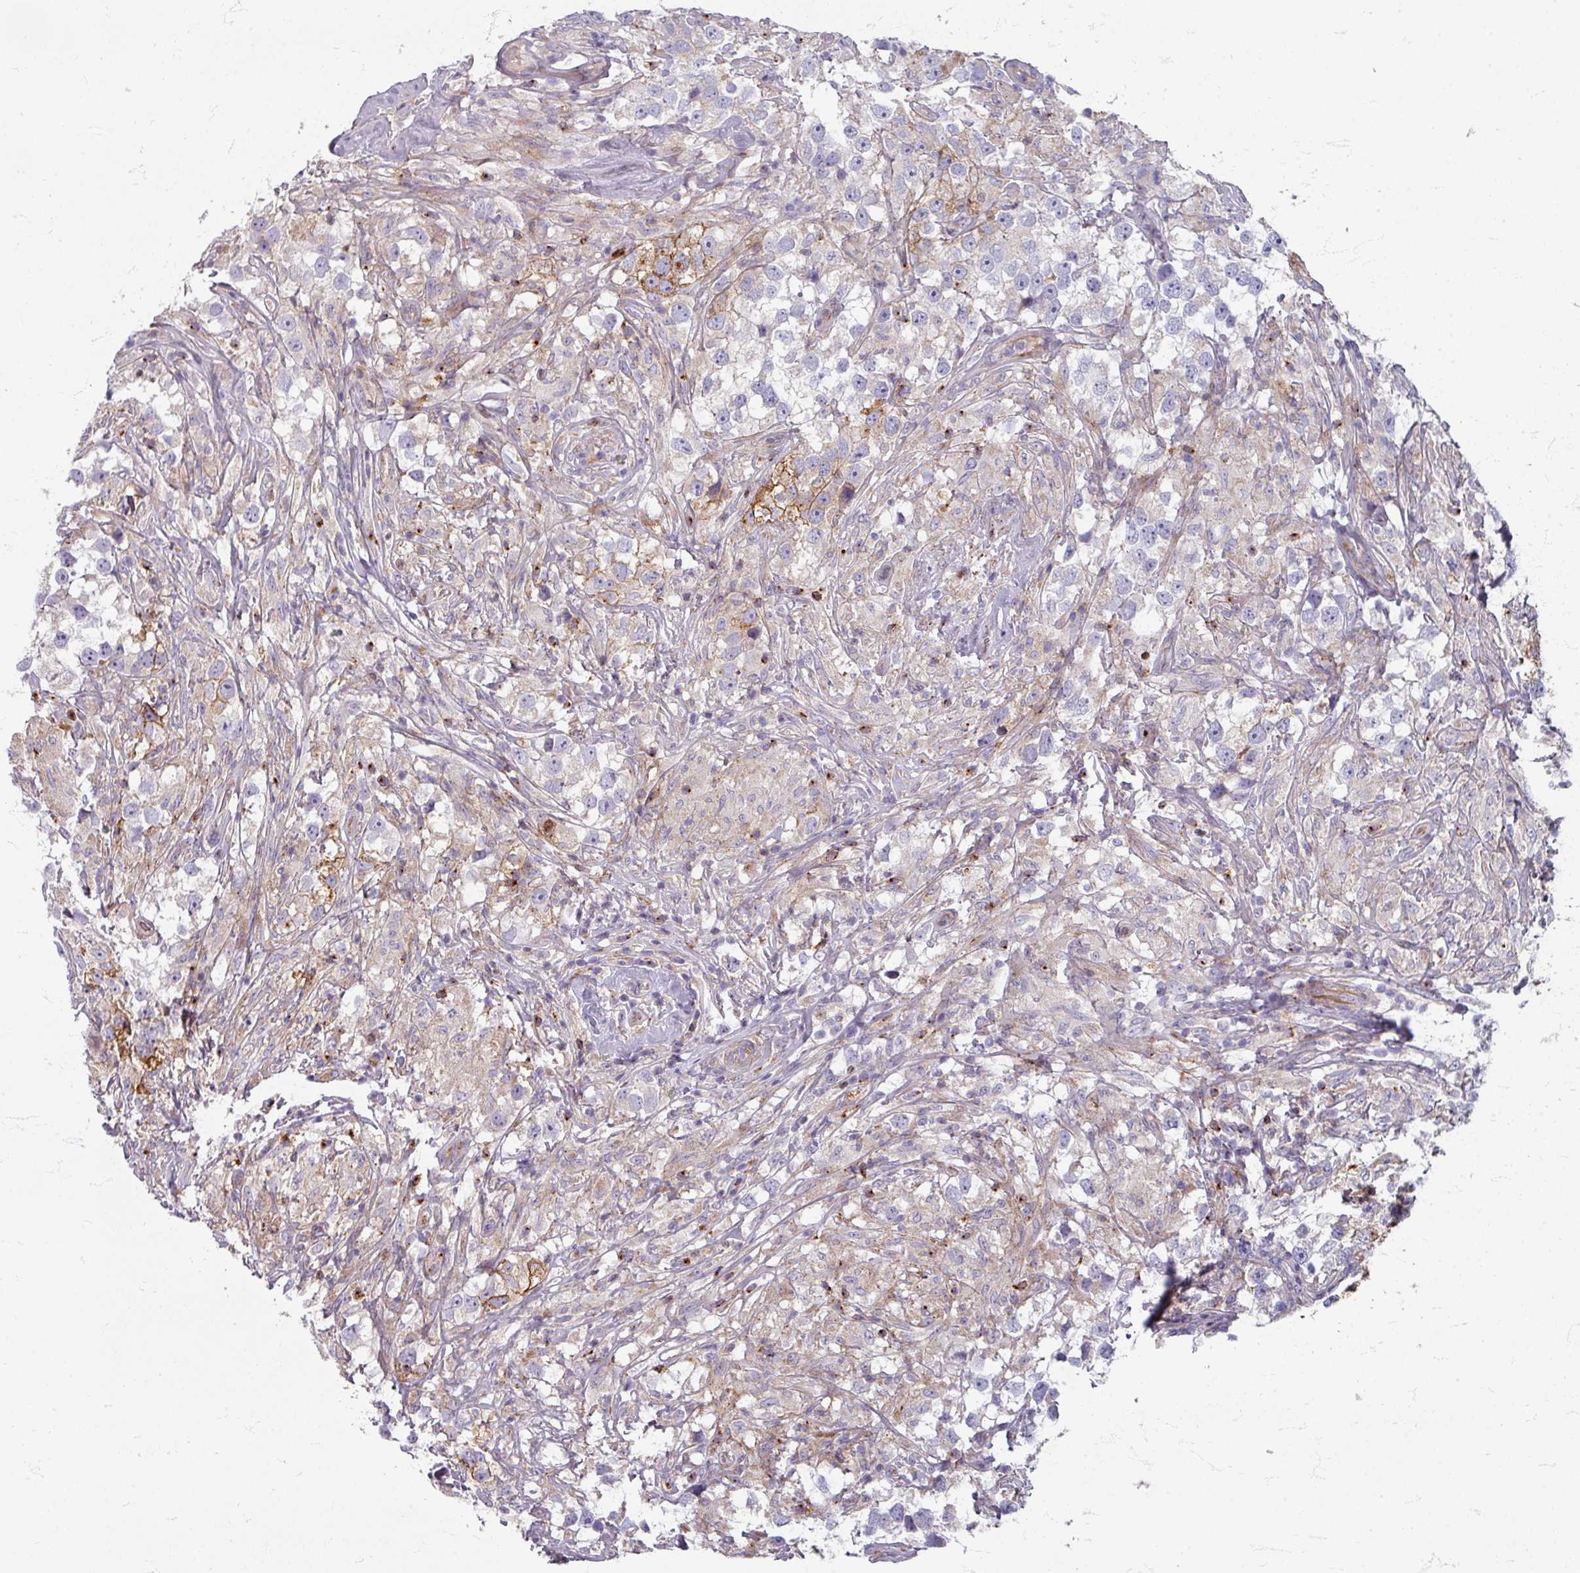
{"staining": {"intensity": "negative", "quantity": "none", "location": "none"}, "tissue": "testis cancer", "cell_type": "Tumor cells", "image_type": "cancer", "snomed": [{"axis": "morphology", "description": "Seminoma, NOS"}, {"axis": "topography", "description": "Testis"}], "caption": "IHC of testis cancer displays no positivity in tumor cells.", "gene": "GABARAPL1", "patient": {"sex": "male", "age": 46}}